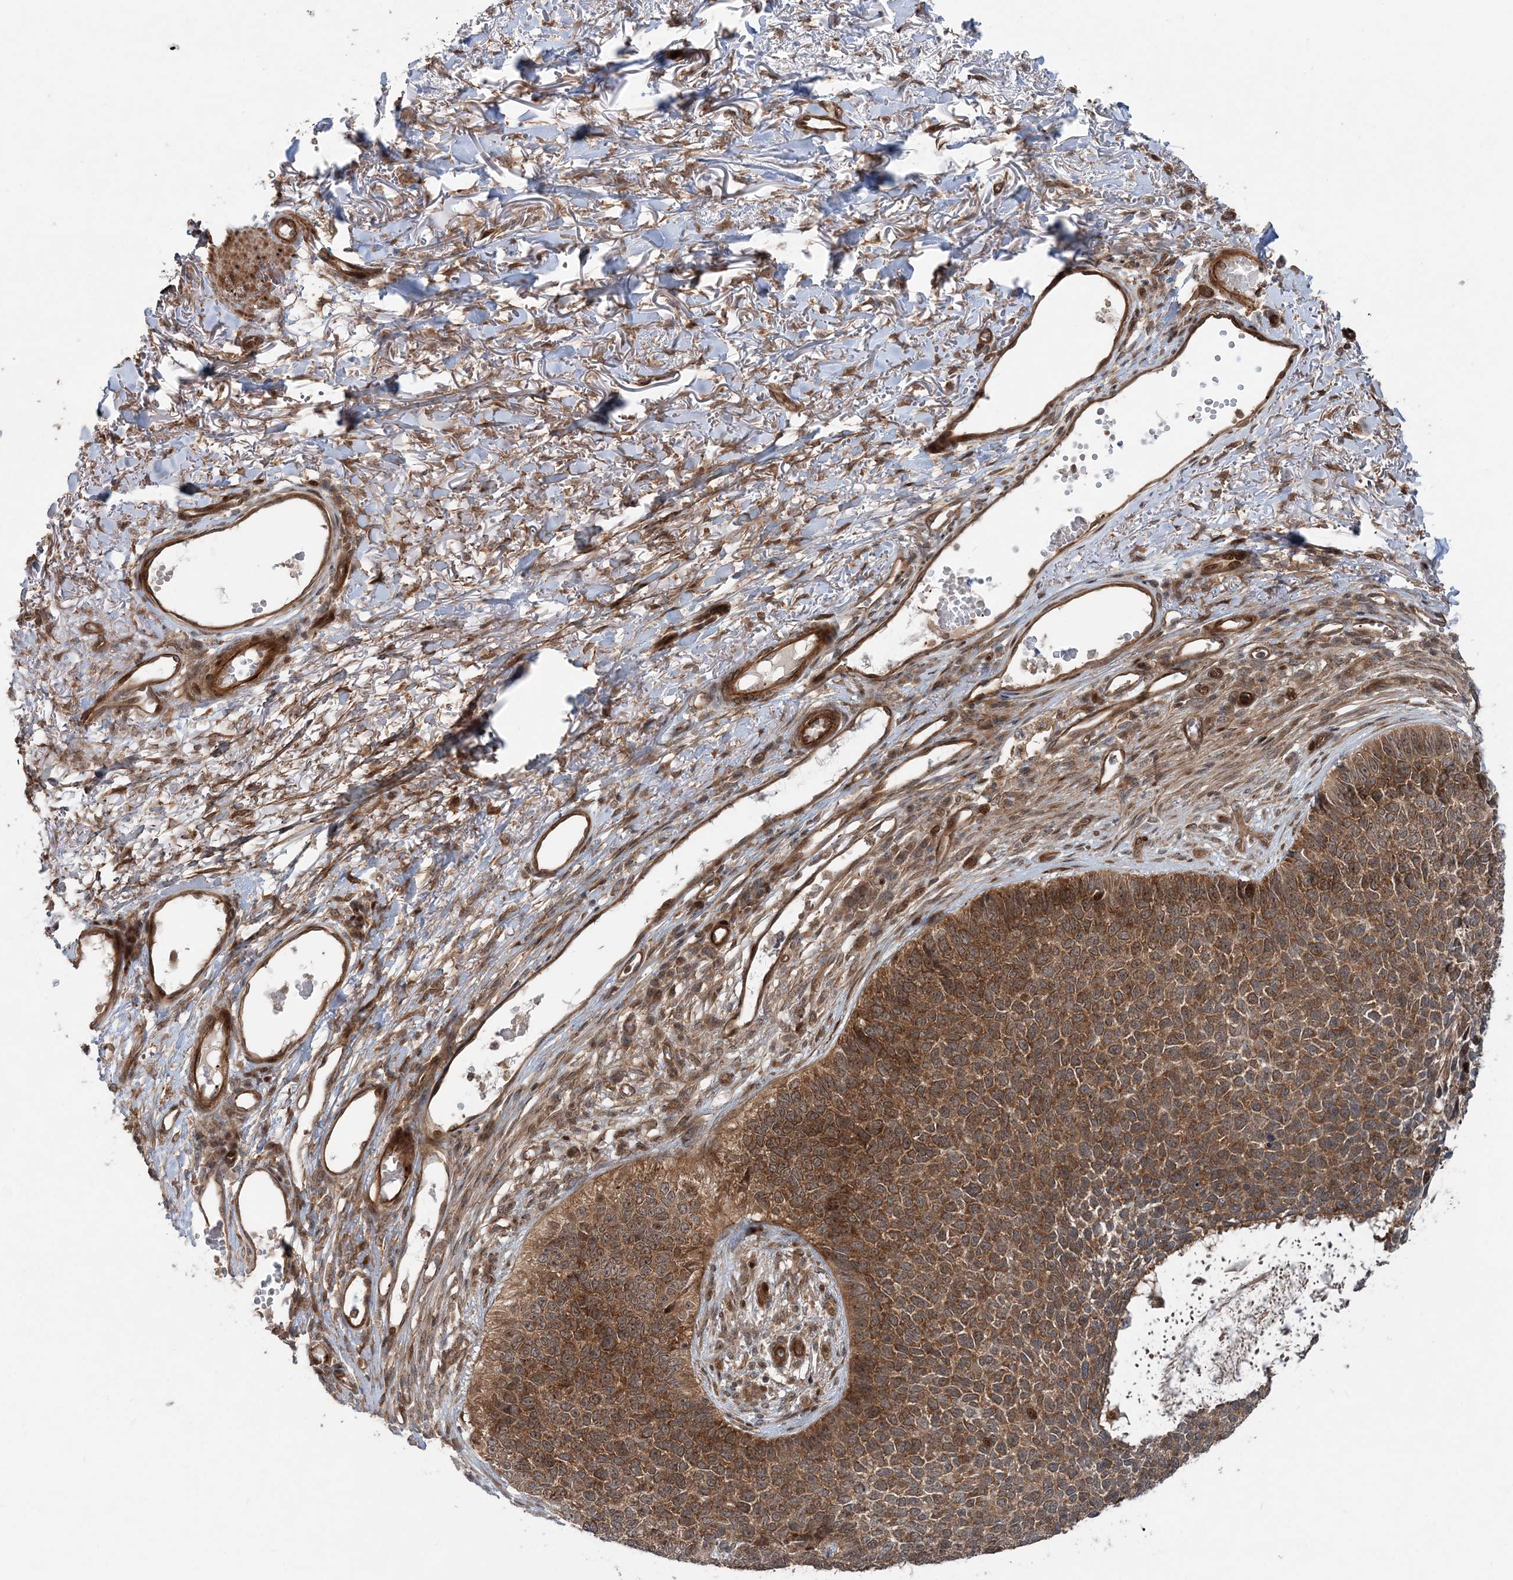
{"staining": {"intensity": "moderate", "quantity": ">75%", "location": "cytoplasmic/membranous,nuclear"}, "tissue": "skin cancer", "cell_type": "Tumor cells", "image_type": "cancer", "snomed": [{"axis": "morphology", "description": "Basal cell carcinoma"}, {"axis": "topography", "description": "Skin"}], "caption": "Immunohistochemistry (IHC) of skin basal cell carcinoma reveals medium levels of moderate cytoplasmic/membranous and nuclear expression in approximately >75% of tumor cells. The staining was performed using DAB (3,3'-diaminobenzidine), with brown indicating positive protein expression. Nuclei are stained blue with hematoxylin.", "gene": "GEMIN5", "patient": {"sex": "female", "age": 84}}